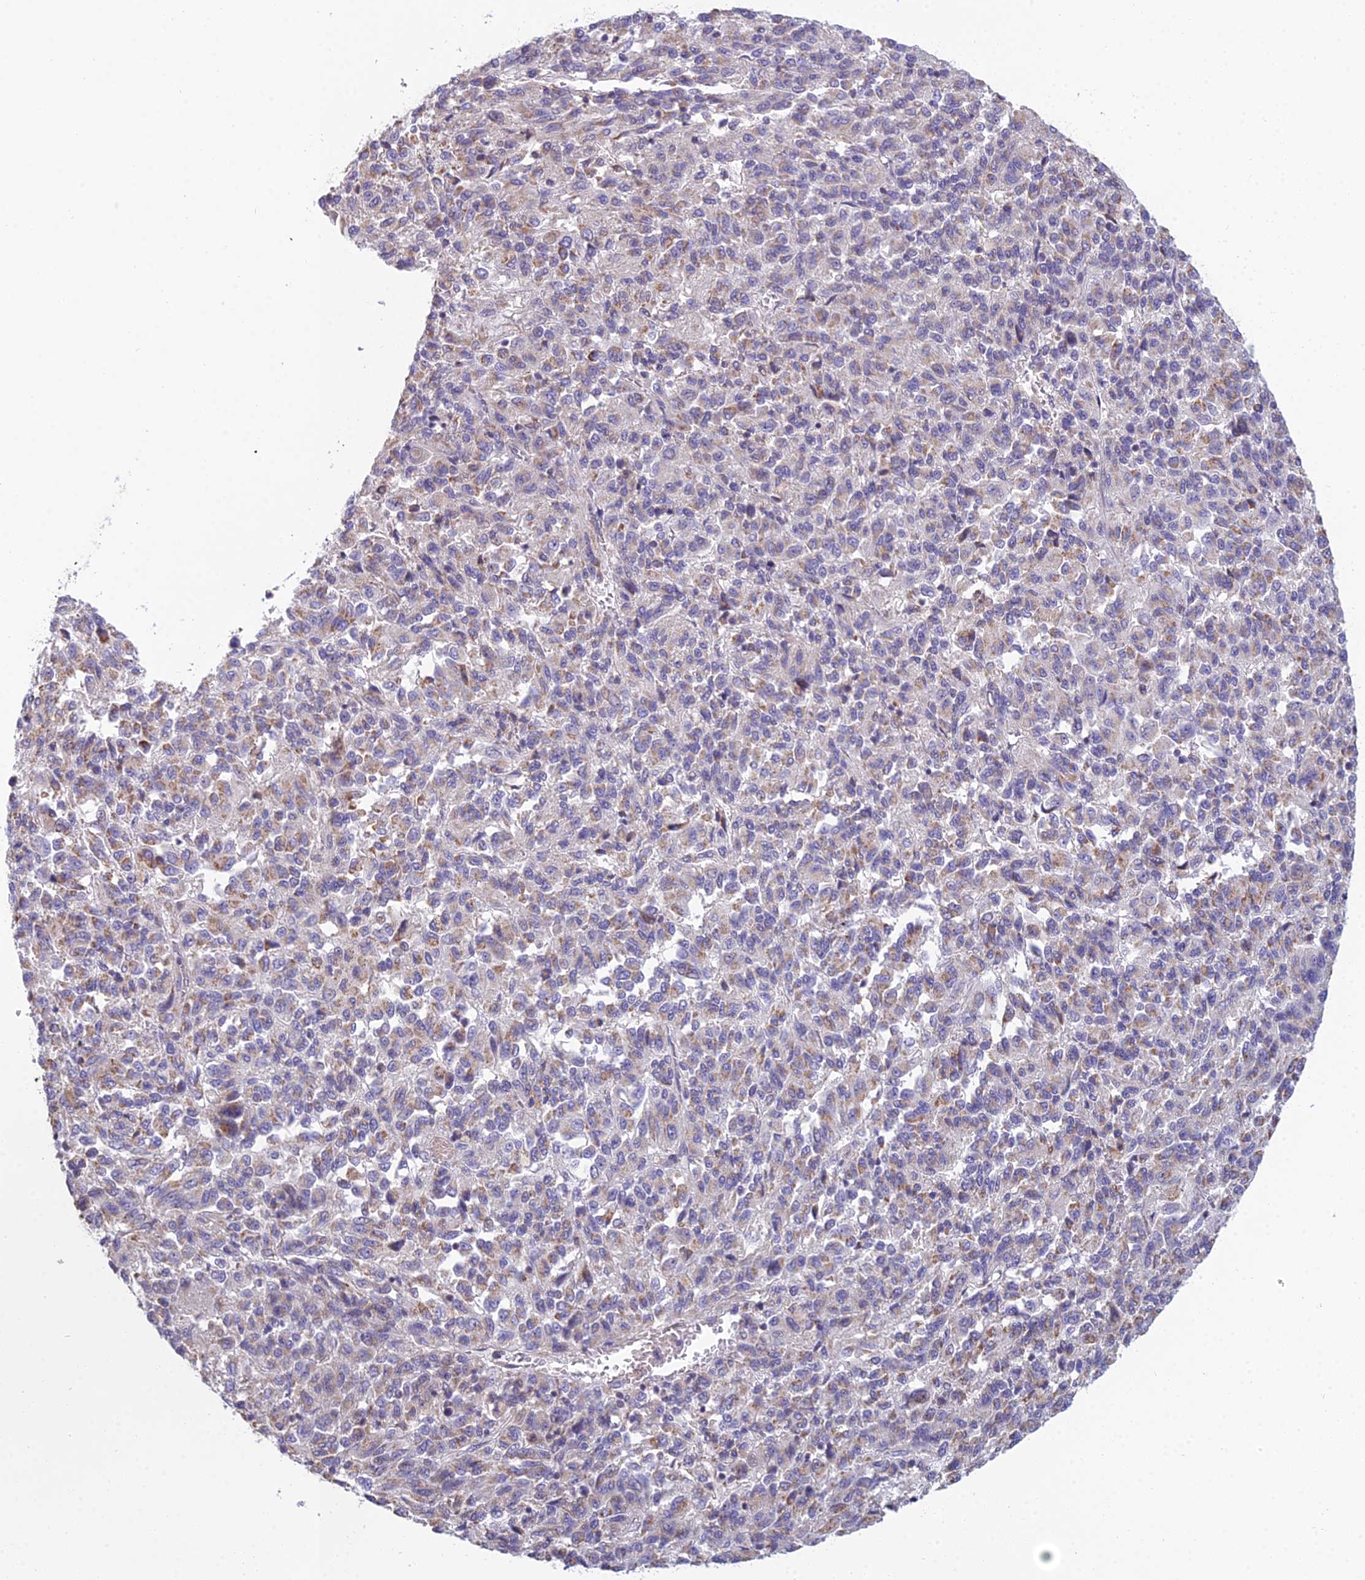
{"staining": {"intensity": "moderate", "quantity": "<25%", "location": "cytoplasmic/membranous"}, "tissue": "melanoma", "cell_type": "Tumor cells", "image_type": "cancer", "snomed": [{"axis": "morphology", "description": "Malignant melanoma, Metastatic site"}, {"axis": "topography", "description": "Lung"}], "caption": "Human melanoma stained with a protein marker exhibits moderate staining in tumor cells.", "gene": "CFAP206", "patient": {"sex": "male", "age": 64}}